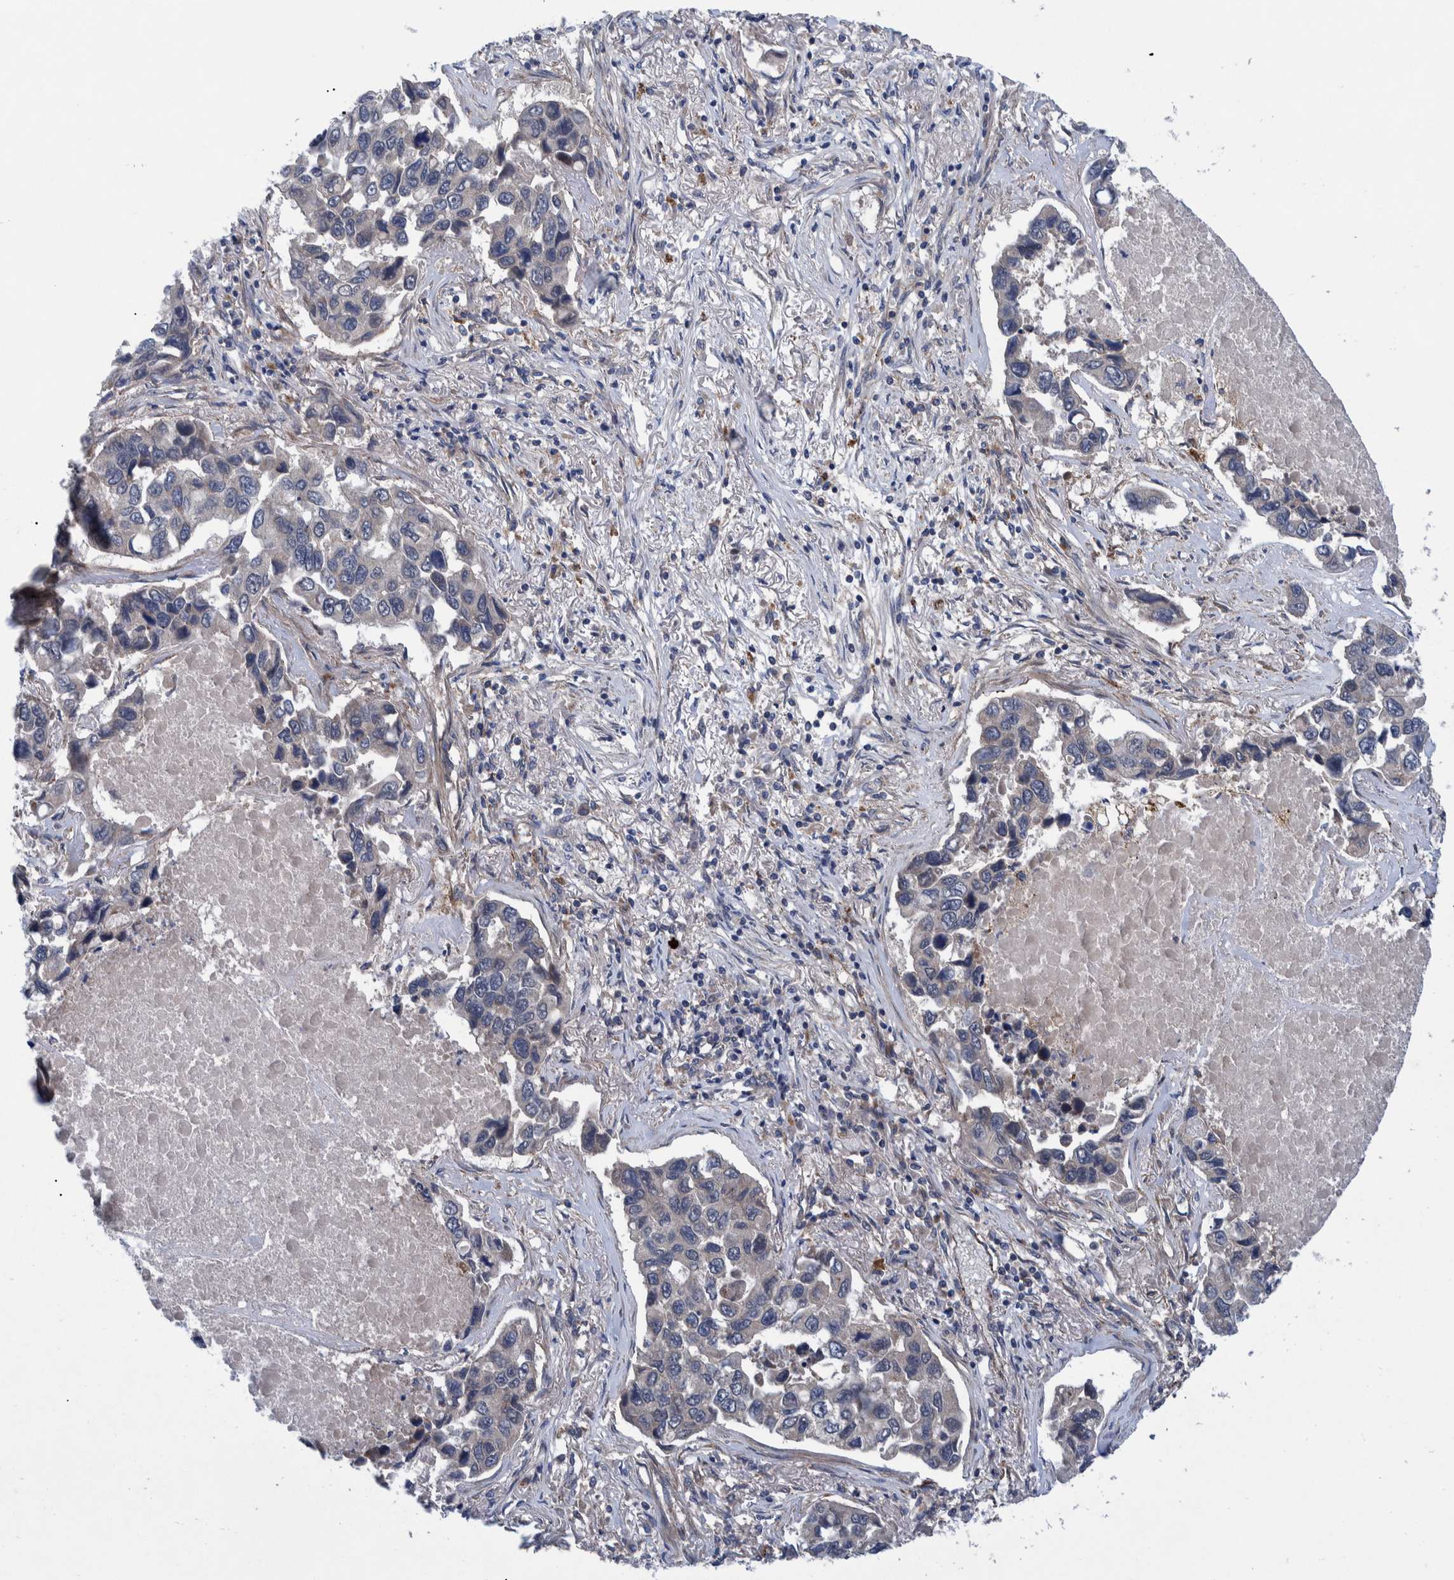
{"staining": {"intensity": "negative", "quantity": "none", "location": "none"}, "tissue": "lung cancer", "cell_type": "Tumor cells", "image_type": "cancer", "snomed": [{"axis": "morphology", "description": "Adenocarcinoma, NOS"}, {"axis": "topography", "description": "Lung"}], "caption": "DAB immunohistochemical staining of lung cancer (adenocarcinoma) shows no significant staining in tumor cells.", "gene": "ITIH3", "patient": {"sex": "male", "age": 64}}